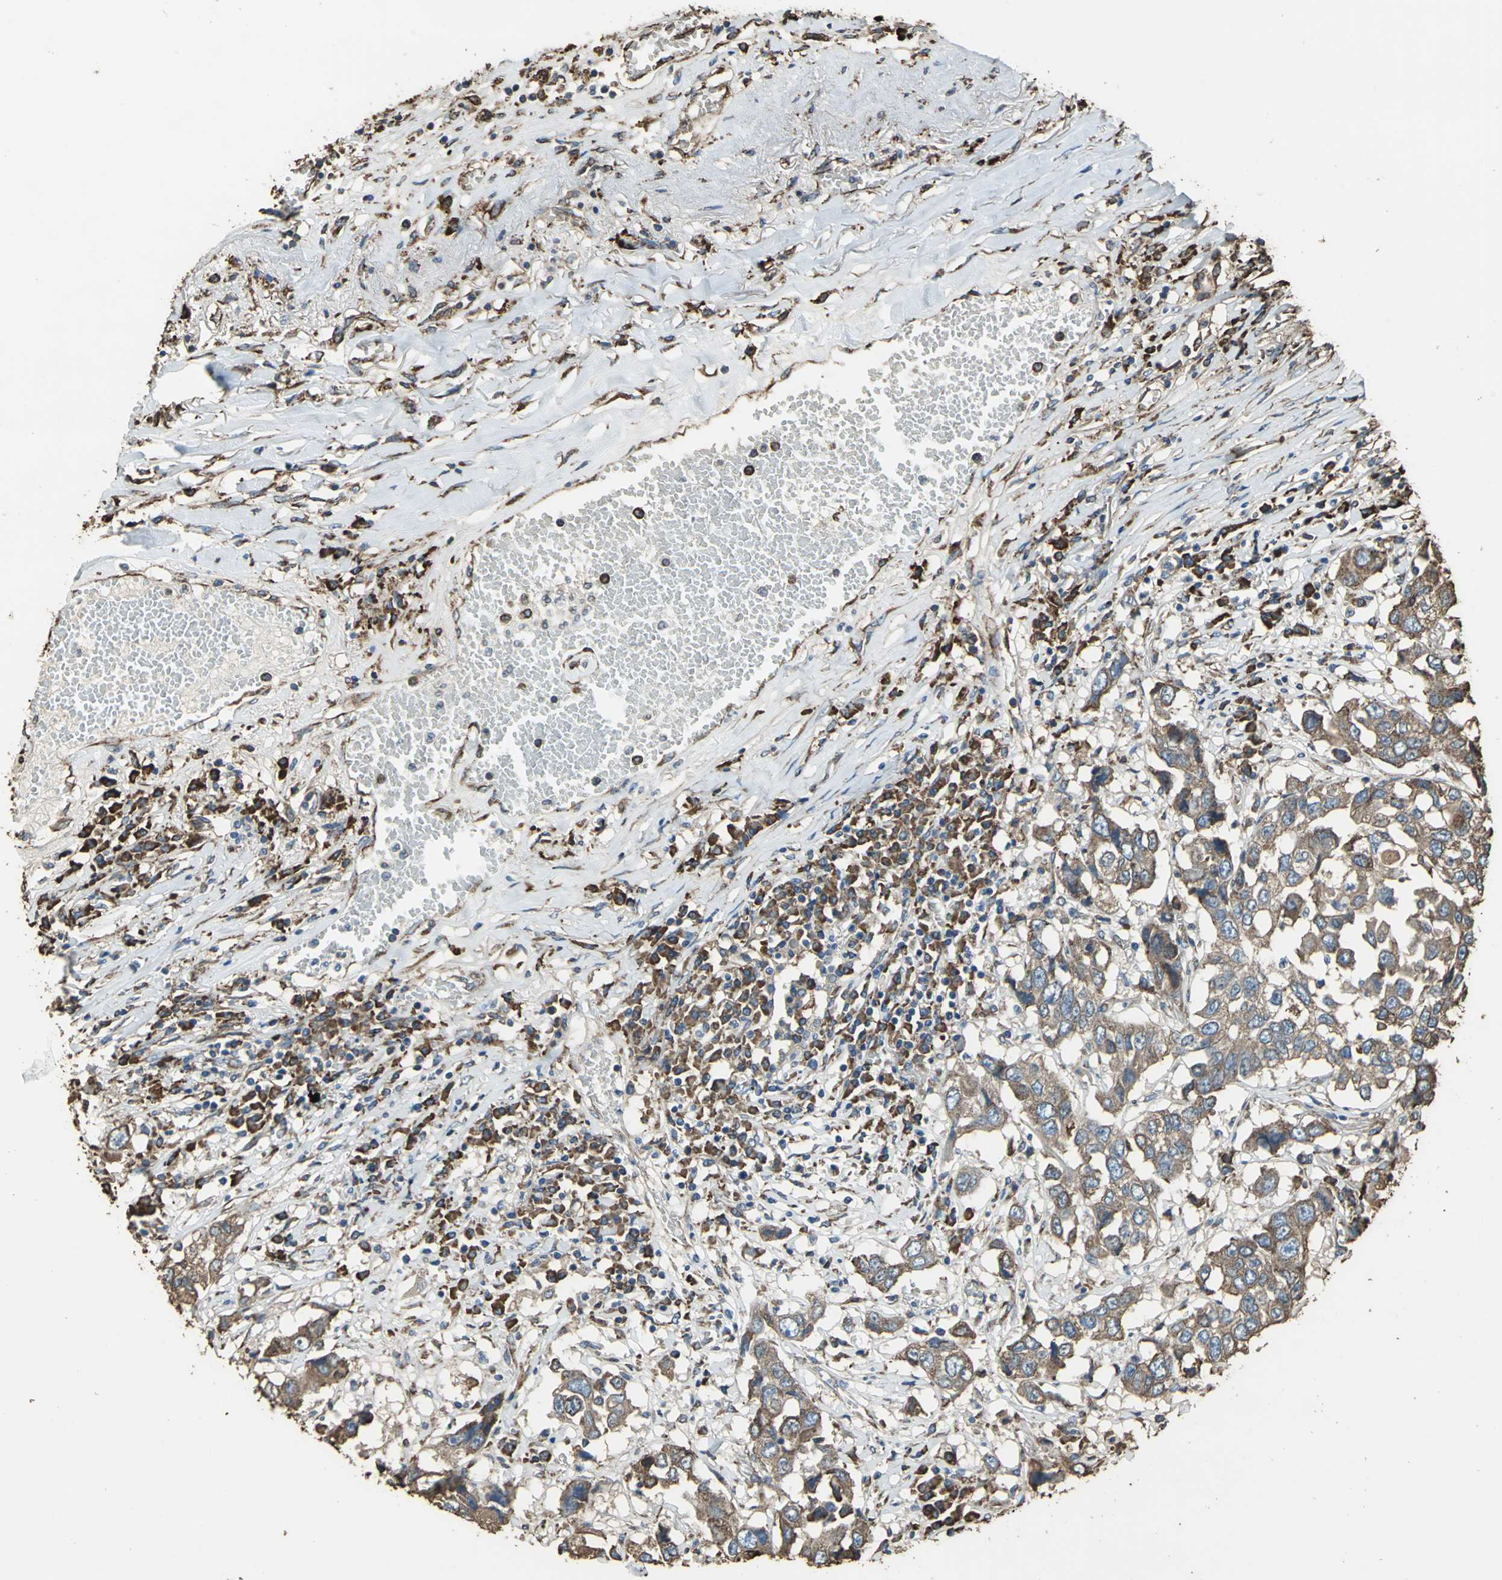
{"staining": {"intensity": "moderate", "quantity": ">75%", "location": "cytoplasmic/membranous"}, "tissue": "lung cancer", "cell_type": "Tumor cells", "image_type": "cancer", "snomed": [{"axis": "morphology", "description": "Squamous cell carcinoma, NOS"}, {"axis": "topography", "description": "Lung"}], "caption": "Lung cancer (squamous cell carcinoma) stained with a brown dye exhibits moderate cytoplasmic/membranous positive staining in approximately >75% of tumor cells.", "gene": "GPANK1", "patient": {"sex": "male", "age": 71}}